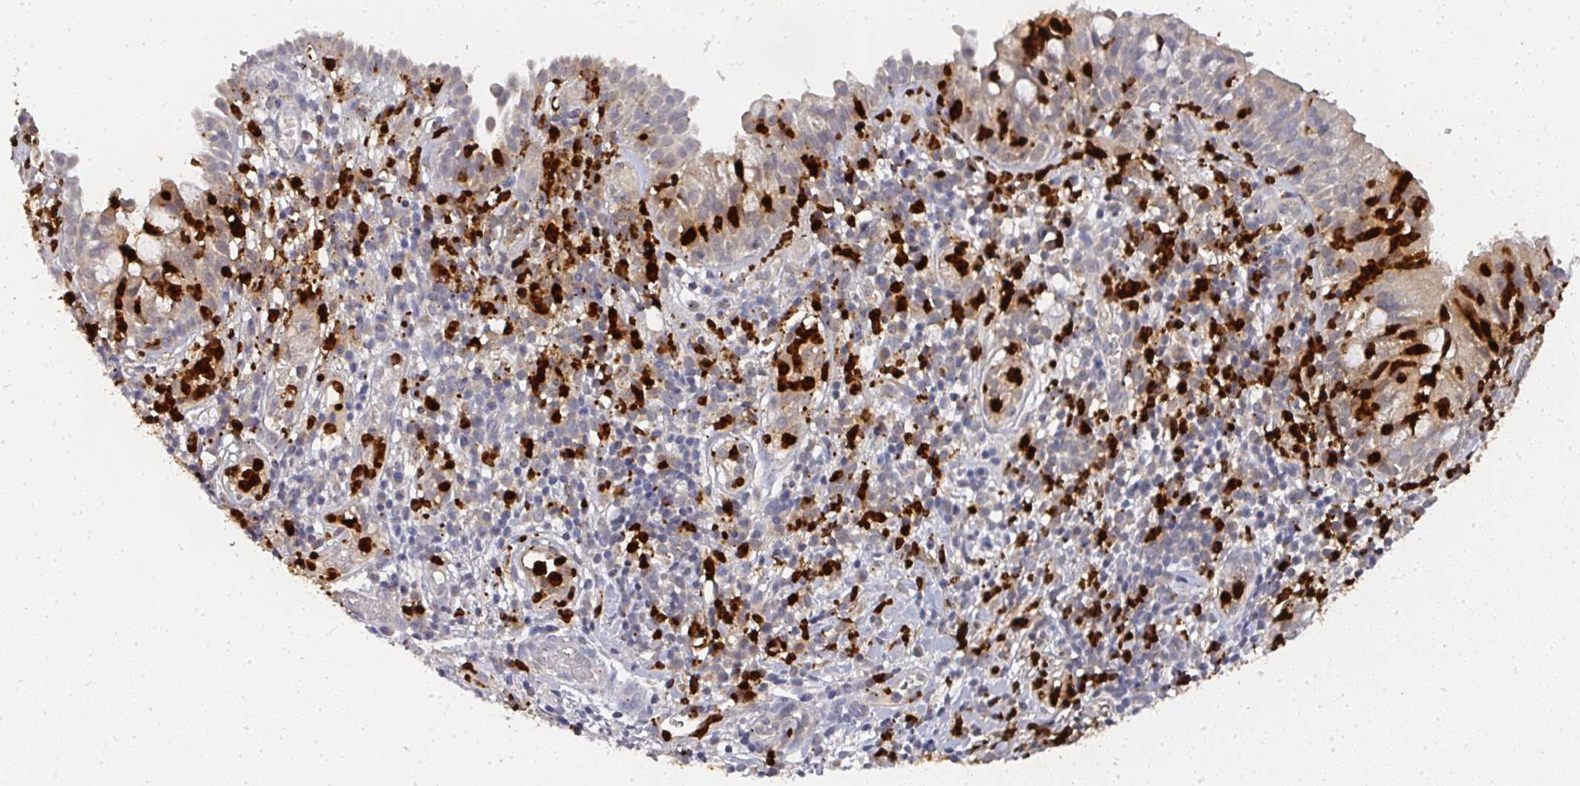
{"staining": {"intensity": "weak", "quantity": "<25%", "location": "cytoplasmic/membranous"}, "tissue": "nasopharynx", "cell_type": "Respiratory epithelial cells", "image_type": "normal", "snomed": [{"axis": "morphology", "description": "Normal tissue, NOS"}, {"axis": "topography", "description": "Nasopharynx"}], "caption": "IHC photomicrograph of benign human nasopharynx stained for a protein (brown), which shows no expression in respiratory epithelial cells.", "gene": "CAMP", "patient": {"sex": "male", "age": 65}}